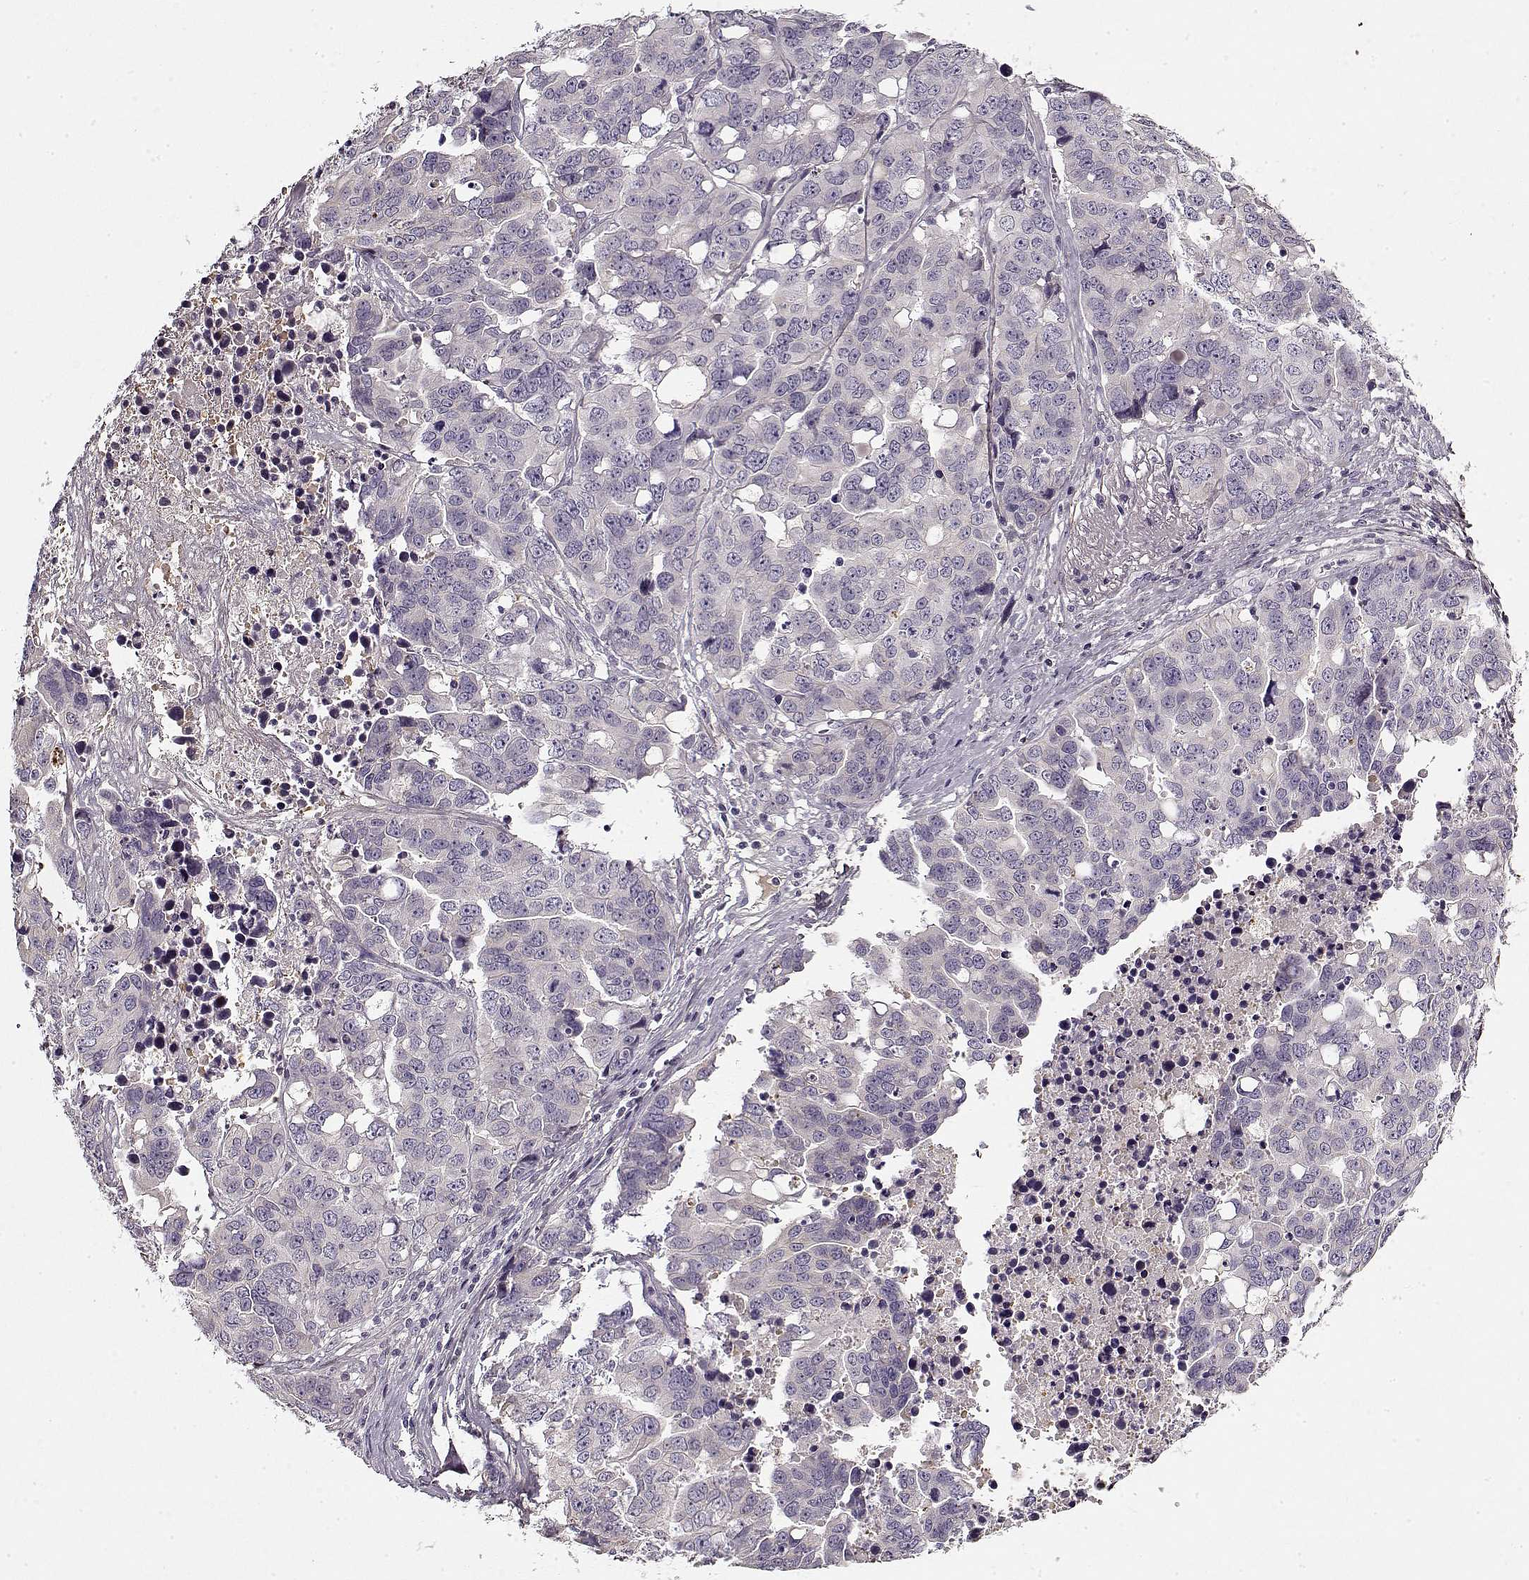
{"staining": {"intensity": "negative", "quantity": "none", "location": "none"}, "tissue": "ovarian cancer", "cell_type": "Tumor cells", "image_type": "cancer", "snomed": [{"axis": "morphology", "description": "Carcinoma, endometroid"}, {"axis": "topography", "description": "Ovary"}], "caption": "Tumor cells are negative for protein expression in human ovarian endometroid carcinoma.", "gene": "LUM", "patient": {"sex": "female", "age": 78}}